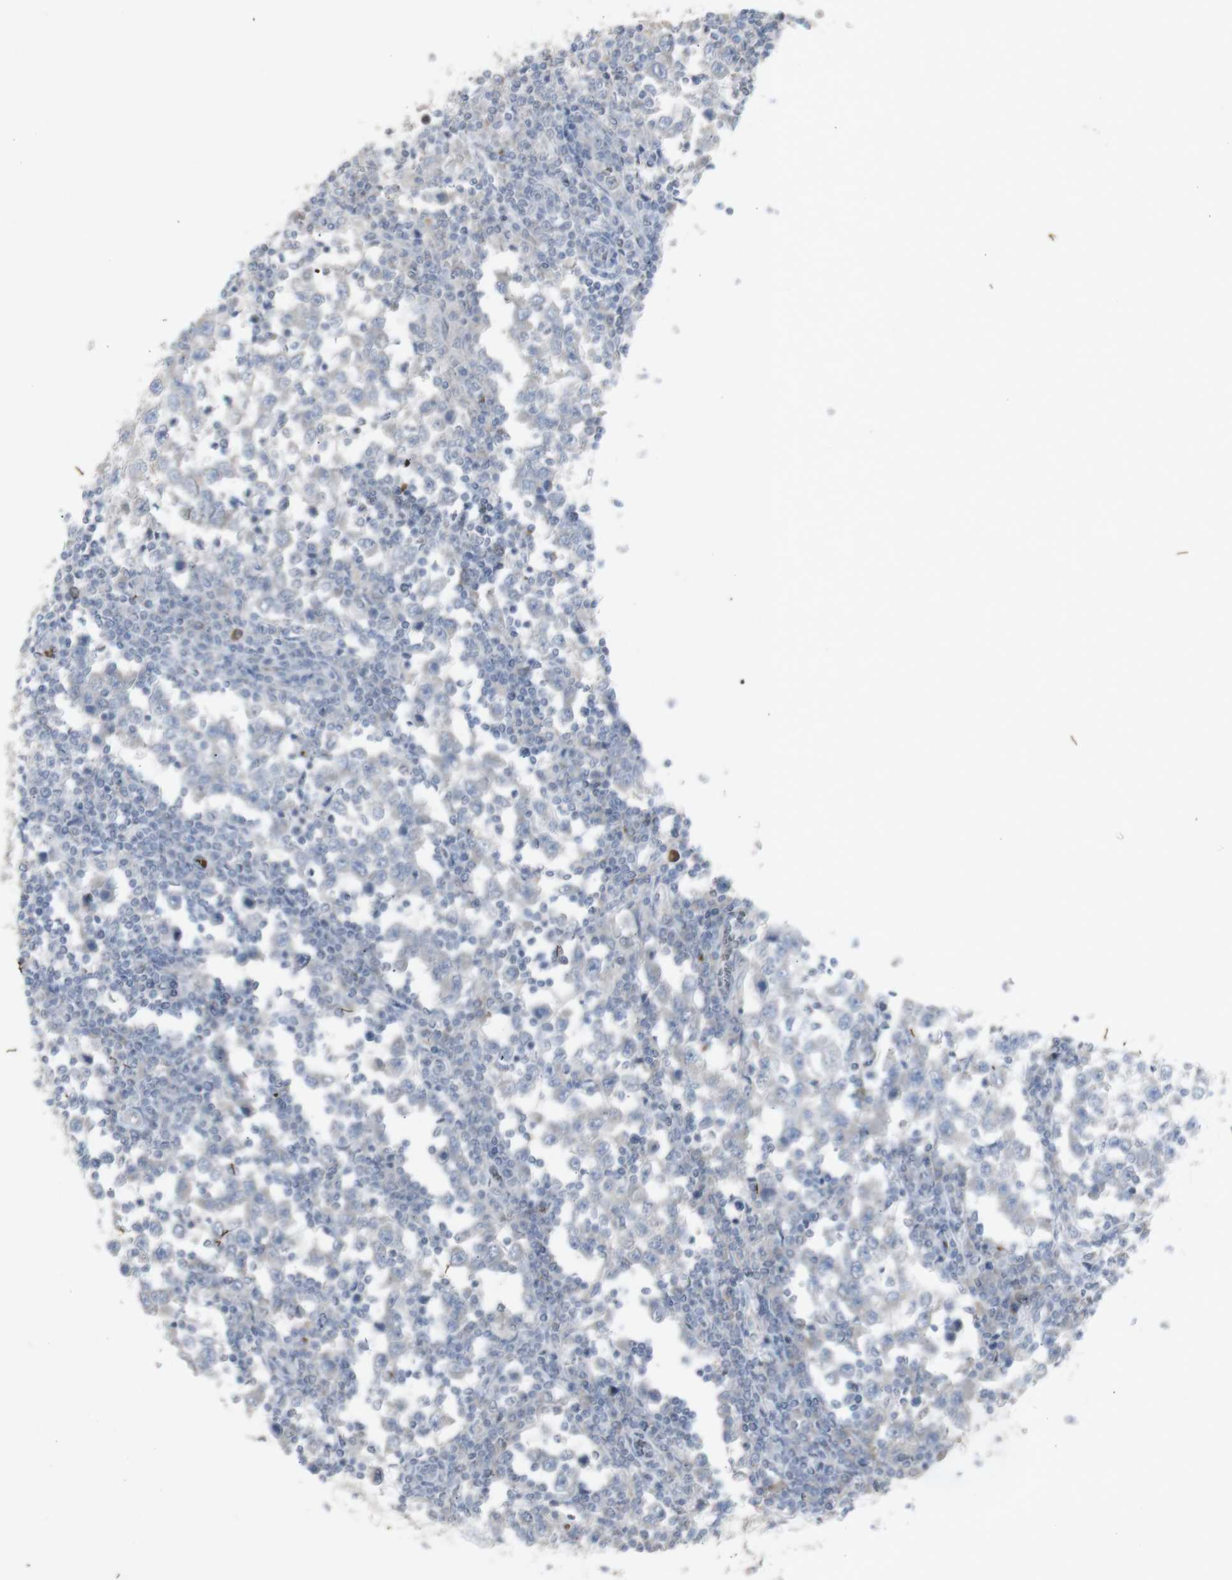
{"staining": {"intensity": "negative", "quantity": "none", "location": "none"}, "tissue": "testis cancer", "cell_type": "Tumor cells", "image_type": "cancer", "snomed": [{"axis": "morphology", "description": "Seminoma, NOS"}, {"axis": "topography", "description": "Testis"}], "caption": "IHC photomicrograph of neoplastic tissue: seminoma (testis) stained with DAB (3,3'-diaminobenzidine) demonstrates no significant protein staining in tumor cells.", "gene": "INS", "patient": {"sex": "male", "age": 65}}